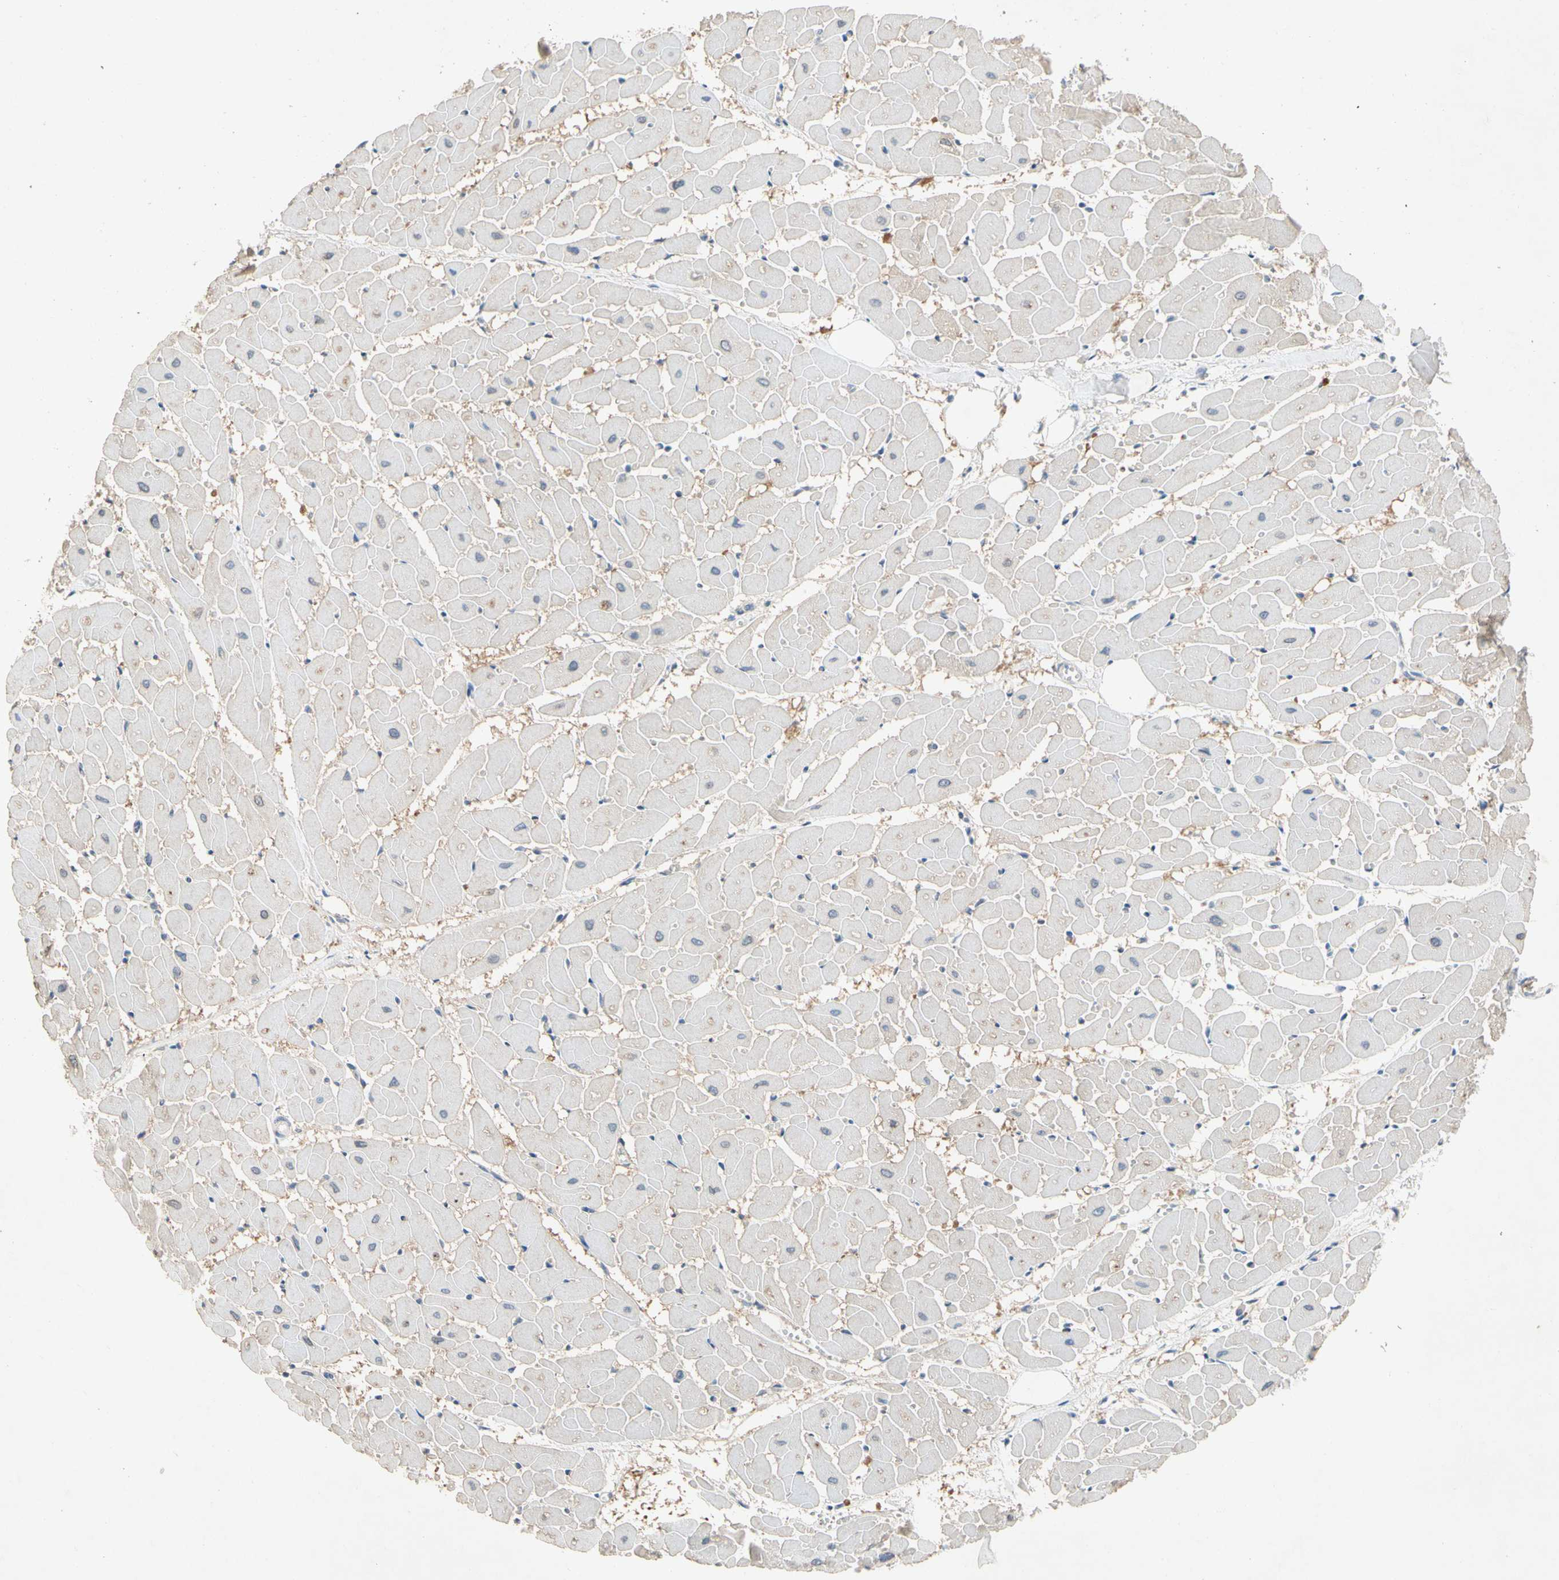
{"staining": {"intensity": "weak", "quantity": "<25%", "location": "cytoplasmic/membranous"}, "tissue": "heart muscle", "cell_type": "Cardiomyocytes", "image_type": "normal", "snomed": [{"axis": "morphology", "description": "Normal tissue, NOS"}, {"axis": "topography", "description": "Heart"}], "caption": "This is an IHC micrograph of benign heart muscle. There is no expression in cardiomyocytes.", "gene": "NDFIP2", "patient": {"sex": "female", "age": 19}}